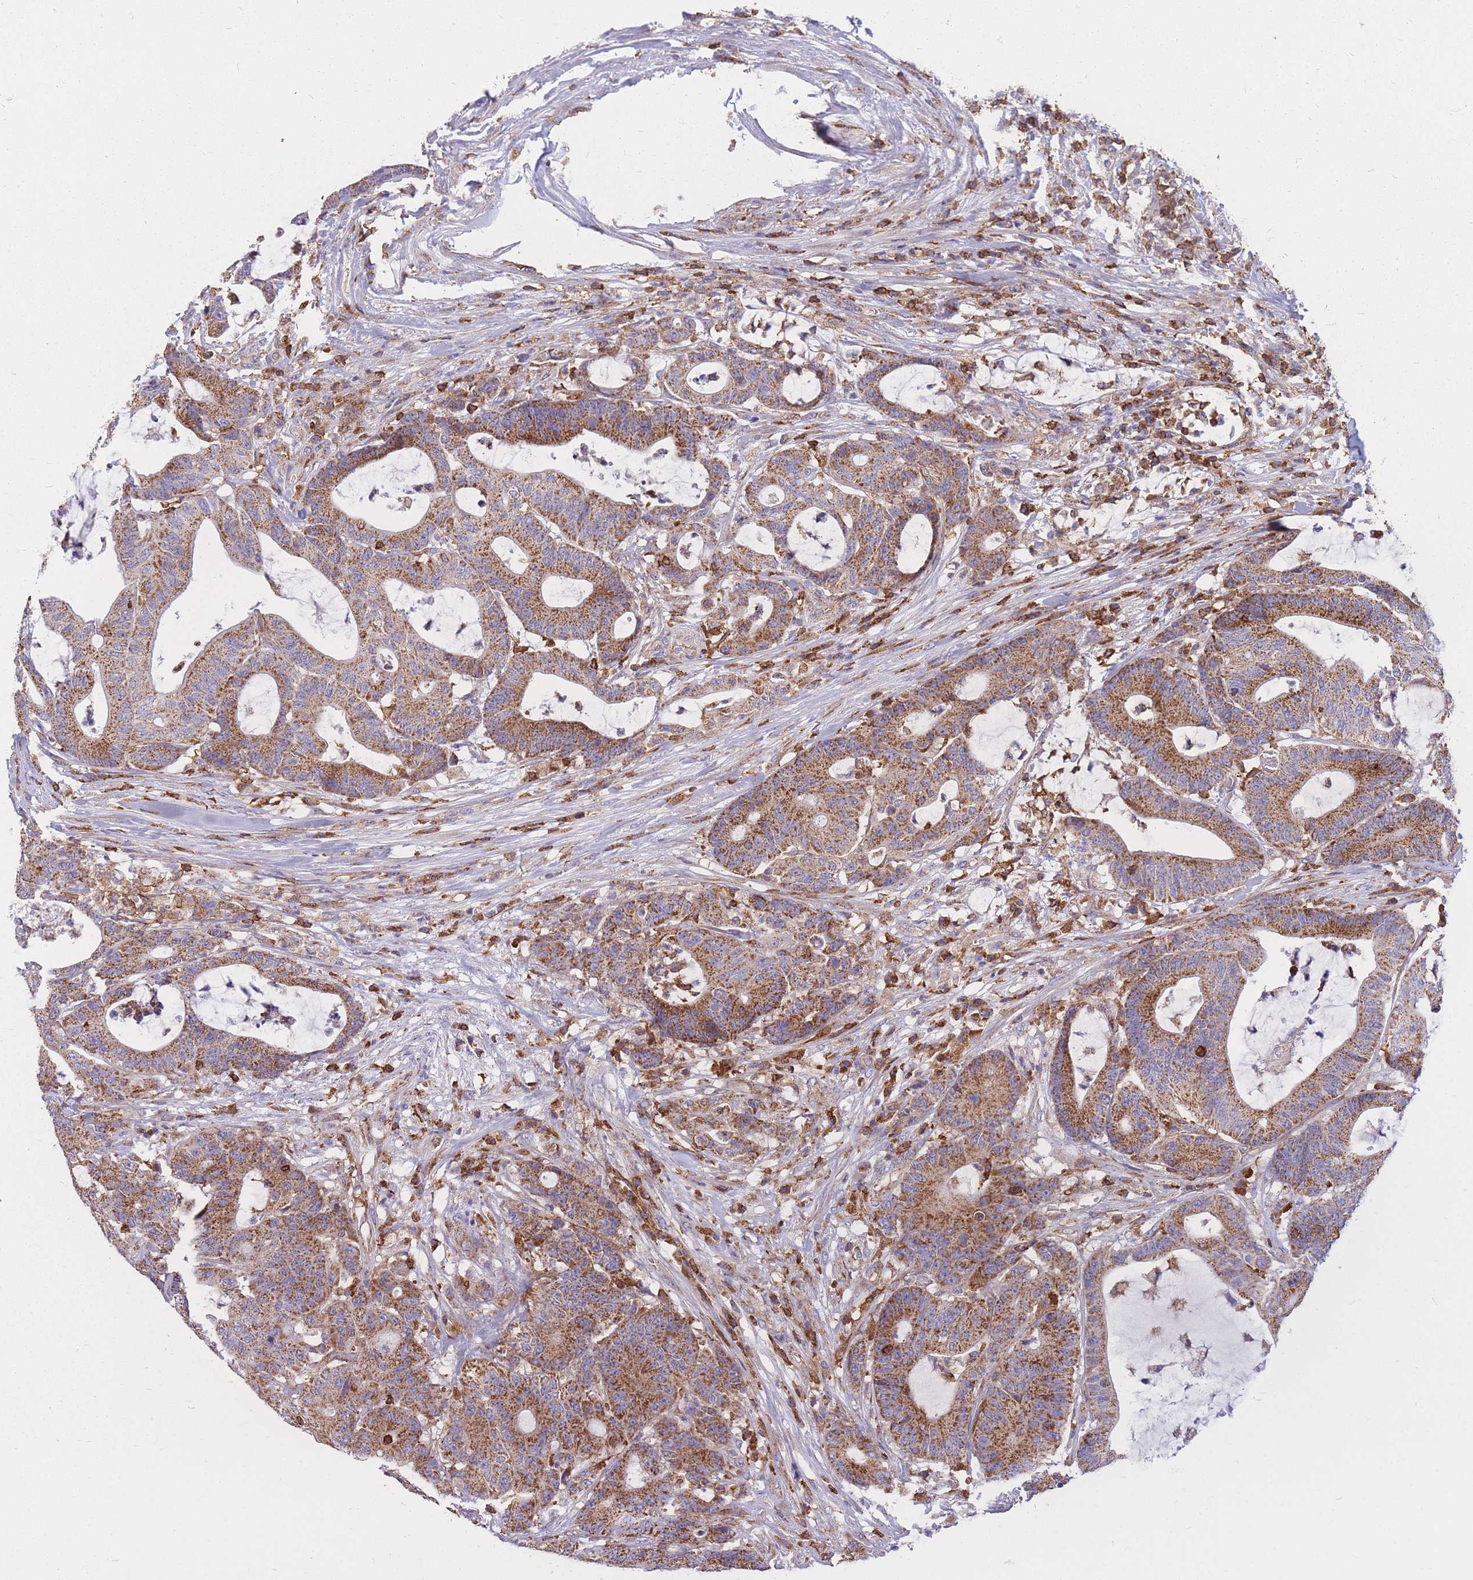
{"staining": {"intensity": "moderate", "quantity": ">75%", "location": "cytoplasmic/membranous"}, "tissue": "colorectal cancer", "cell_type": "Tumor cells", "image_type": "cancer", "snomed": [{"axis": "morphology", "description": "Adenocarcinoma, NOS"}, {"axis": "topography", "description": "Colon"}], "caption": "Colorectal cancer was stained to show a protein in brown. There is medium levels of moderate cytoplasmic/membranous staining in approximately >75% of tumor cells.", "gene": "MRPL54", "patient": {"sex": "female", "age": 84}}